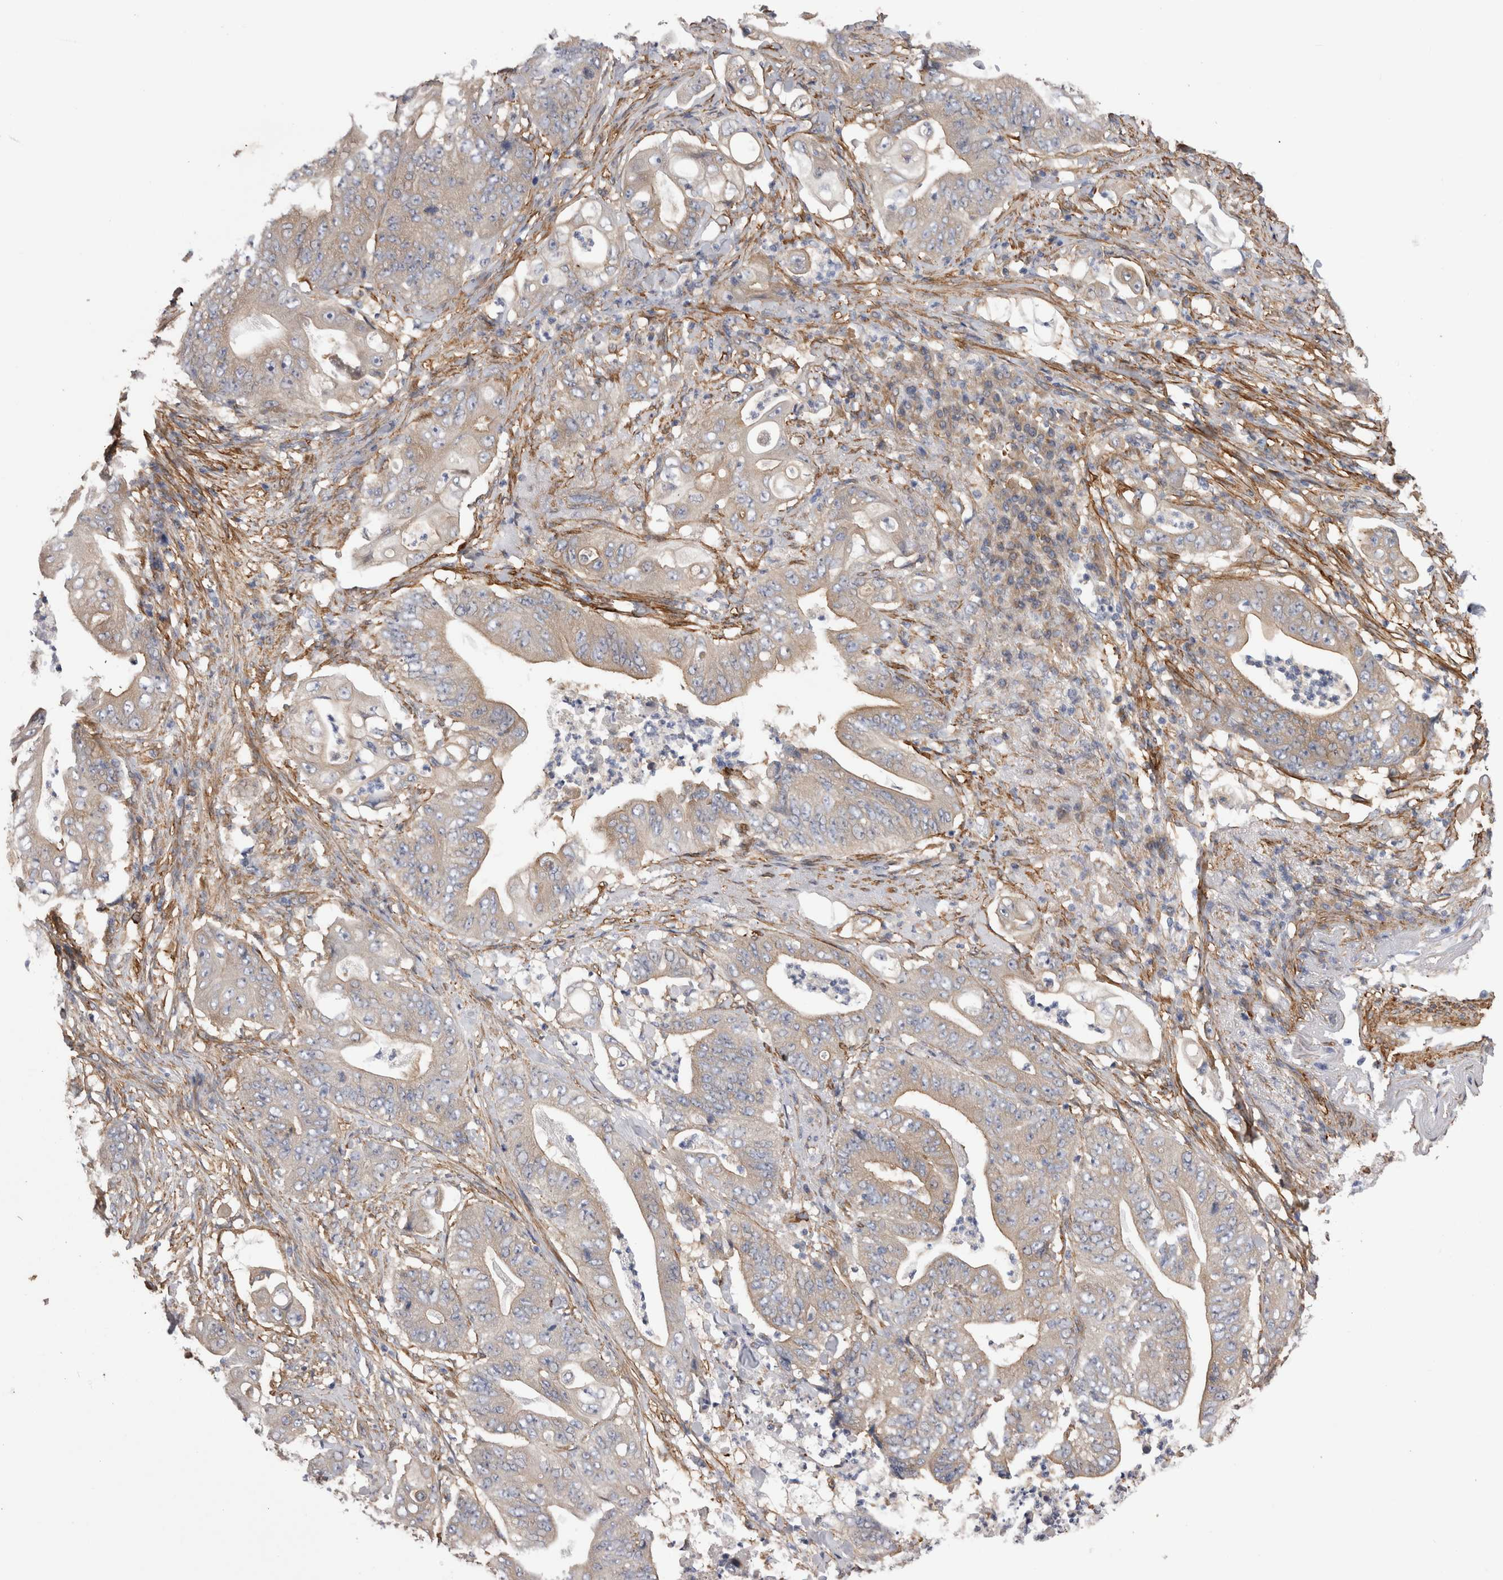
{"staining": {"intensity": "weak", "quantity": "25%-75%", "location": "cytoplasmic/membranous"}, "tissue": "stomach cancer", "cell_type": "Tumor cells", "image_type": "cancer", "snomed": [{"axis": "morphology", "description": "Adenocarcinoma, NOS"}, {"axis": "topography", "description": "Stomach"}], "caption": "Tumor cells show low levels of weak cytoplasmic/membranous expression in about 25%-75% of cells in stomach cancer (adenocarcinoma).", "gene": "EPRS1", "patient": {"sex": "female", "age": 73}}